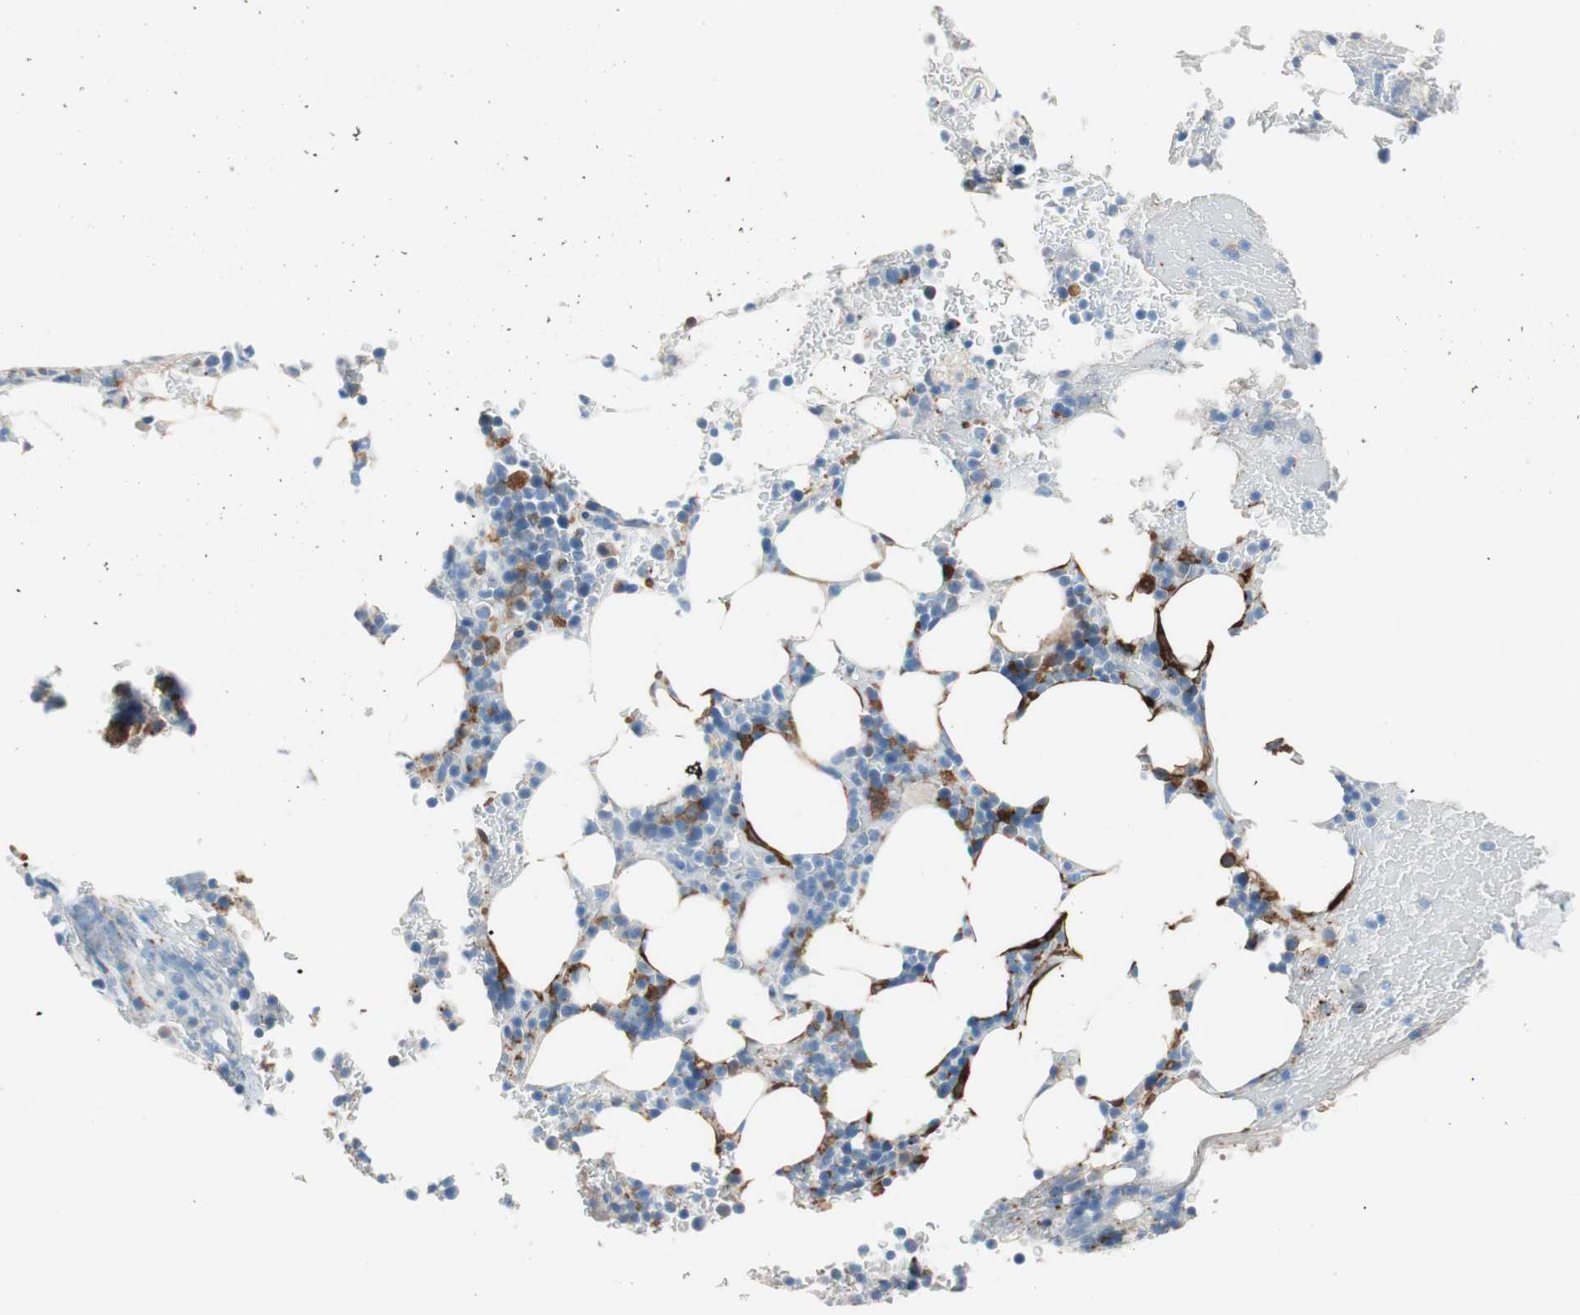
{"staining": {"intensity": "moderate", "quantity": "<25%", "location": "cytoplasmic/membranous"}, "tissue": "bone marrow", "cell_type": "Hematopoietic cells", "image_type": "normal", "snomed": [{"axis": "morphology", "description": "Normal tissue, NOS"}, {"axis": "topography", "description": "Bone marrow"}], "caption": "Moderate cytoplasmic/membranous expression is present in approximately <25% of hematopoietic cells in normal bone marrow.", "gene": "GLUL", "patient": {"sex": "female", "age": 73}}